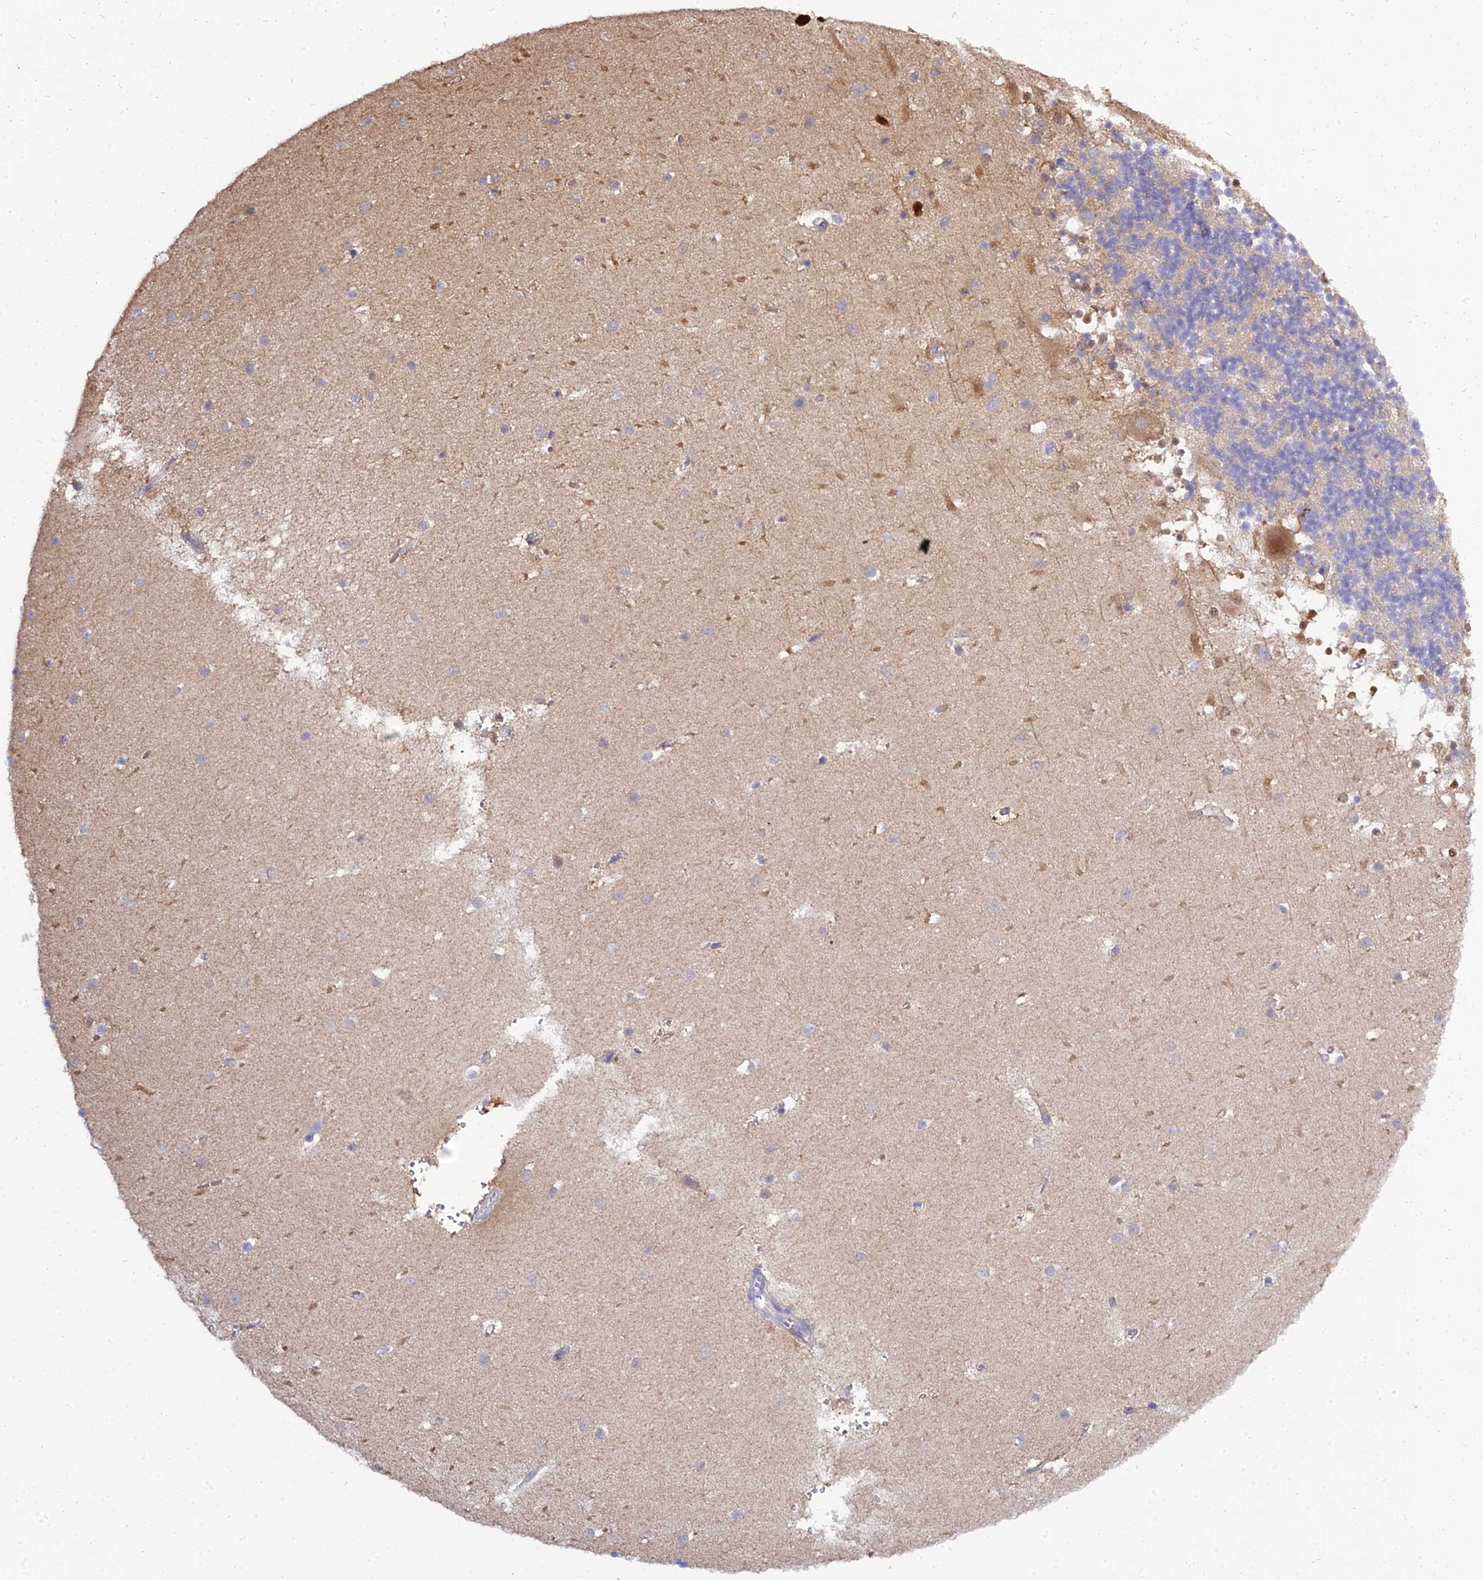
{"staining": {"intensity": "weak", "quantity": "25%-75%", "location": "cytoplasmic/membranous"}, "tissue": "cerebellum", "cell_type": "Cells in granular layer", "image_type": "normal", "snomed": [{"axis": "morphology", "description": "Normal tissue, NOS"}, {"axis": "topography", "description": "Cerebellum"}], "caption": "Cells in granular layer display low levels of weak cytoplasmic/membranous expression in about 25%-75% of cells in normal human cerebellum. (DAB = brown stain, brightfield microscopy at high magnification).", "gene": "C2orf69", "patient": {"sex": "male", "age": 54}}